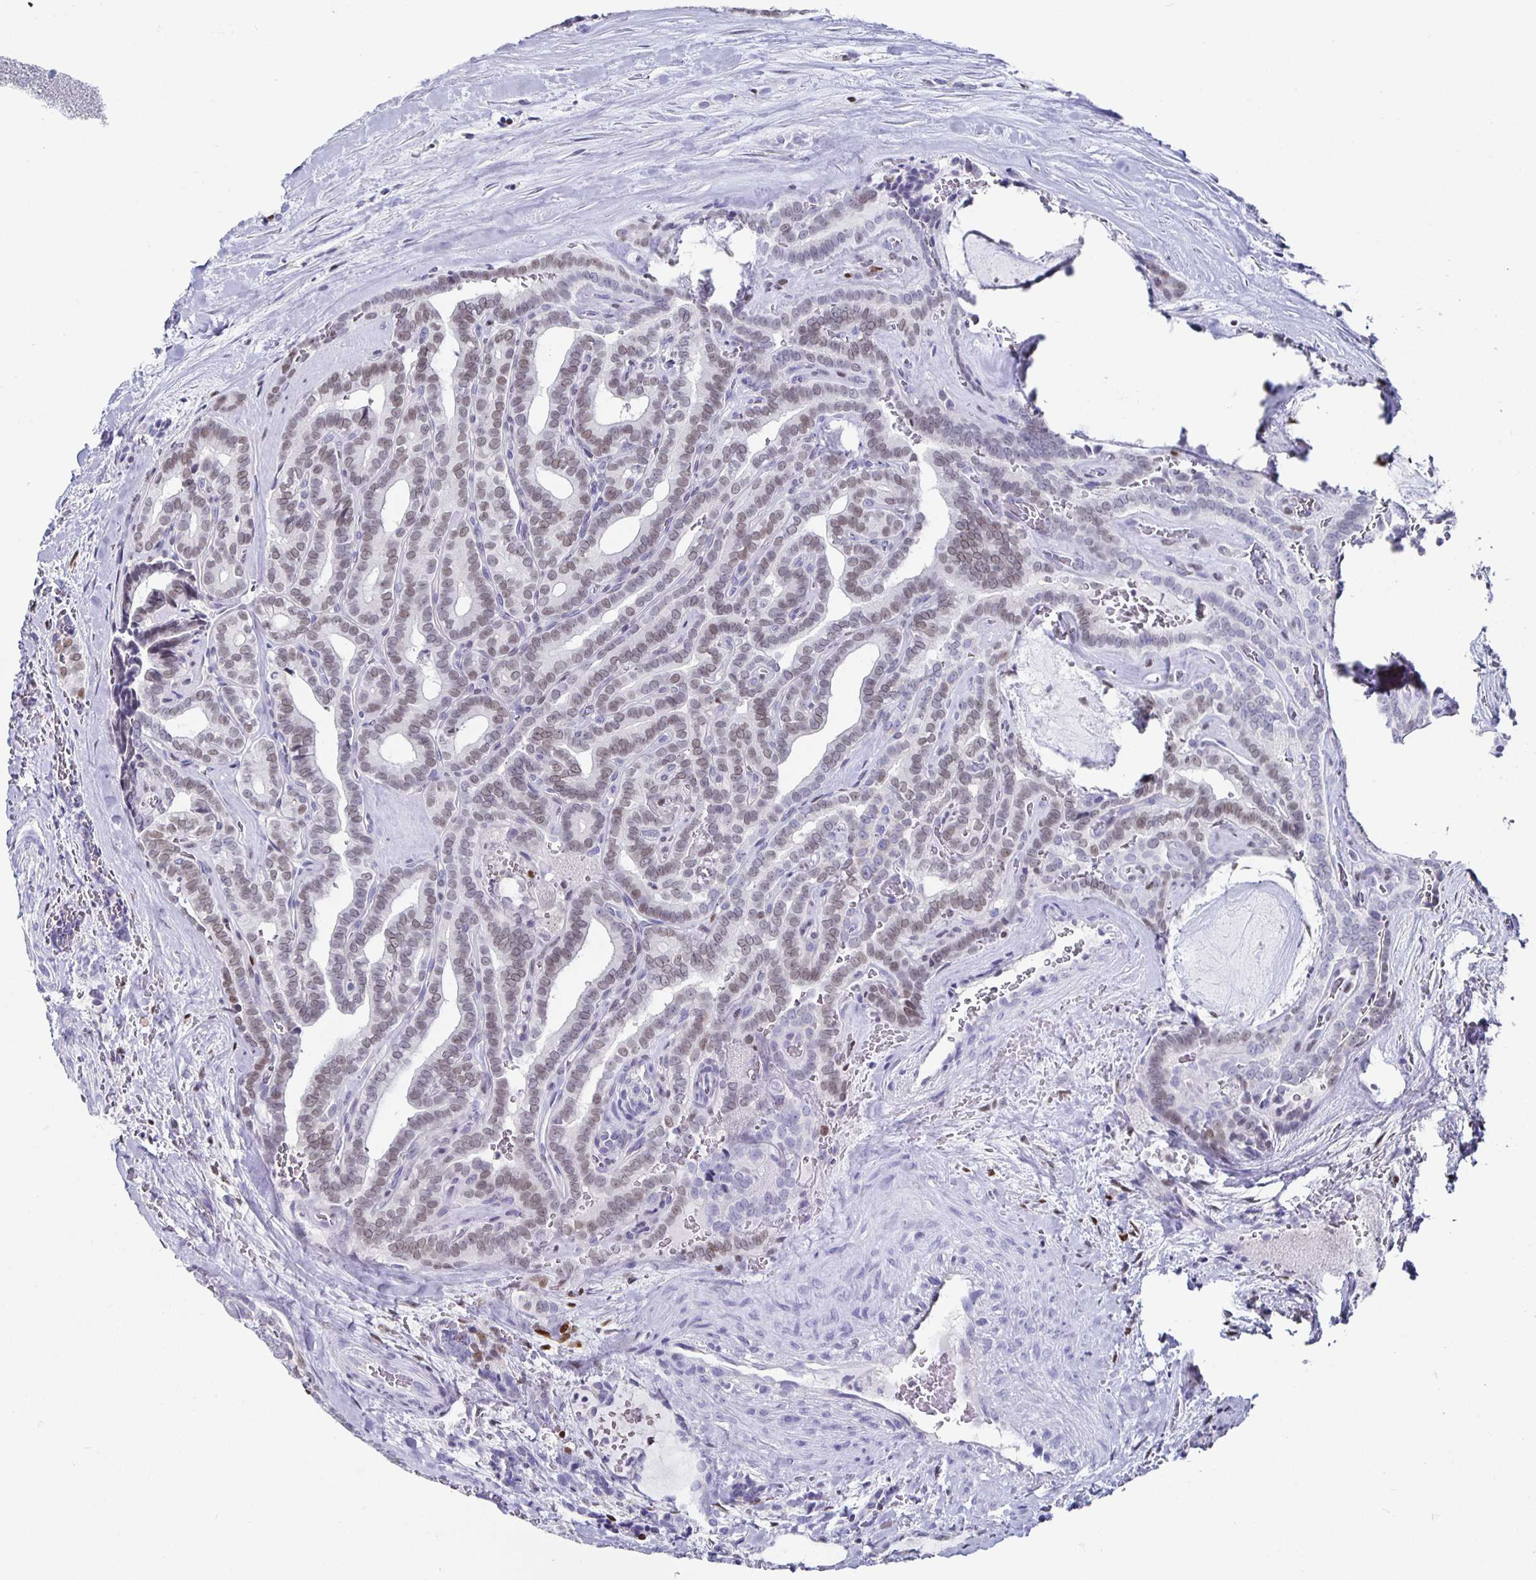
{"staining": {"intensity": "weak", "quantity": "25%-75%", "location": "nuclear"}, "tissue": "thyroid cancer", "cell_type": "Tumor cells", "image_type": "cancer", "snomed": [{"axis": "morphology", "description": "Papillary adenocarcinoma, NOS"}, {"axis": "topography", "description": "Thyroid gland"}], "caption": "Weak nuclear expression is seen in about 25%-75% of tumor cells in thyroid cancer (papillary adenocarcinoma).", "gene": "RUNX2", "patient": {"sex": "female", "age": 21}}